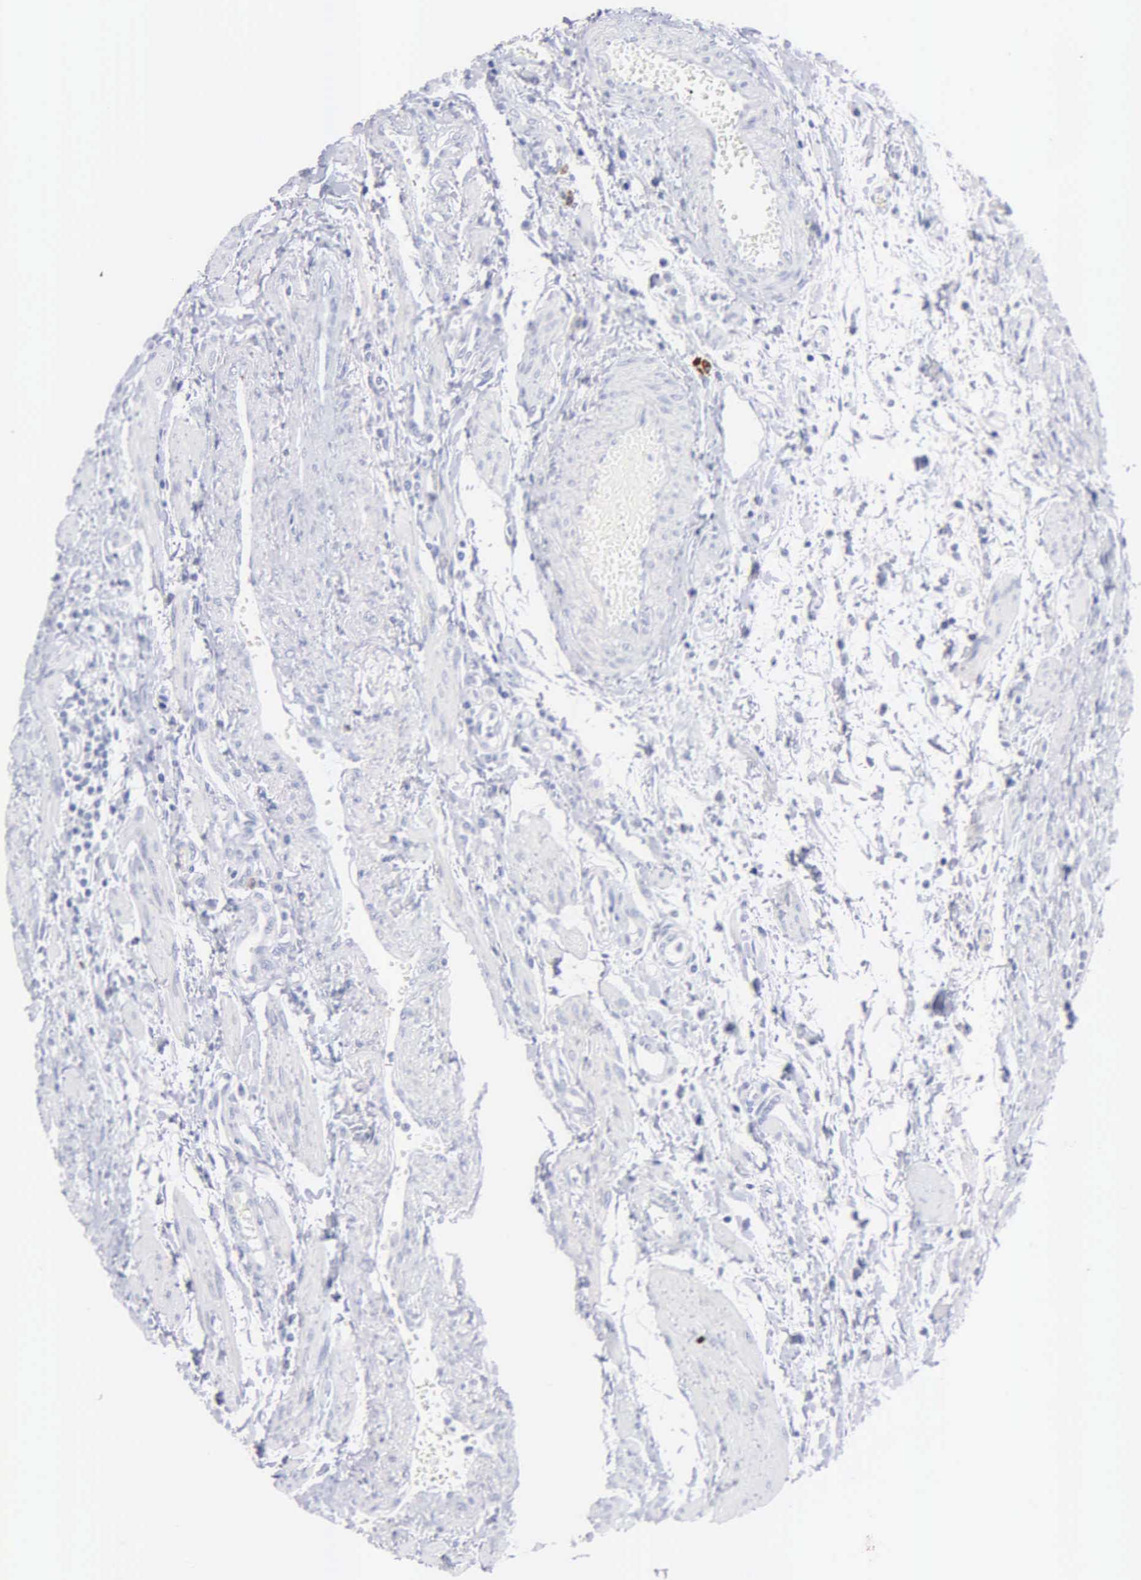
{"staining": {"intensity": "negative", "quantity": "none", "location": "none"}, "tissue": "fallopian tube", "cell_type": "Glandular cells", "image_type": "normal", "snomed": [{"axis": "morphology", "description": "Normal tissue, NOS"}, {"axis": "topography", "description": "Fallopian tube"}], "caption": "Immunohistochemical staining of normal human fallopian tube exhibits no significant positivity in glandular cells. (DAB immunohistochemistry, high magnification).", "gene": "ASPHD2", "patient": {"sex": "female", "age": 32}}